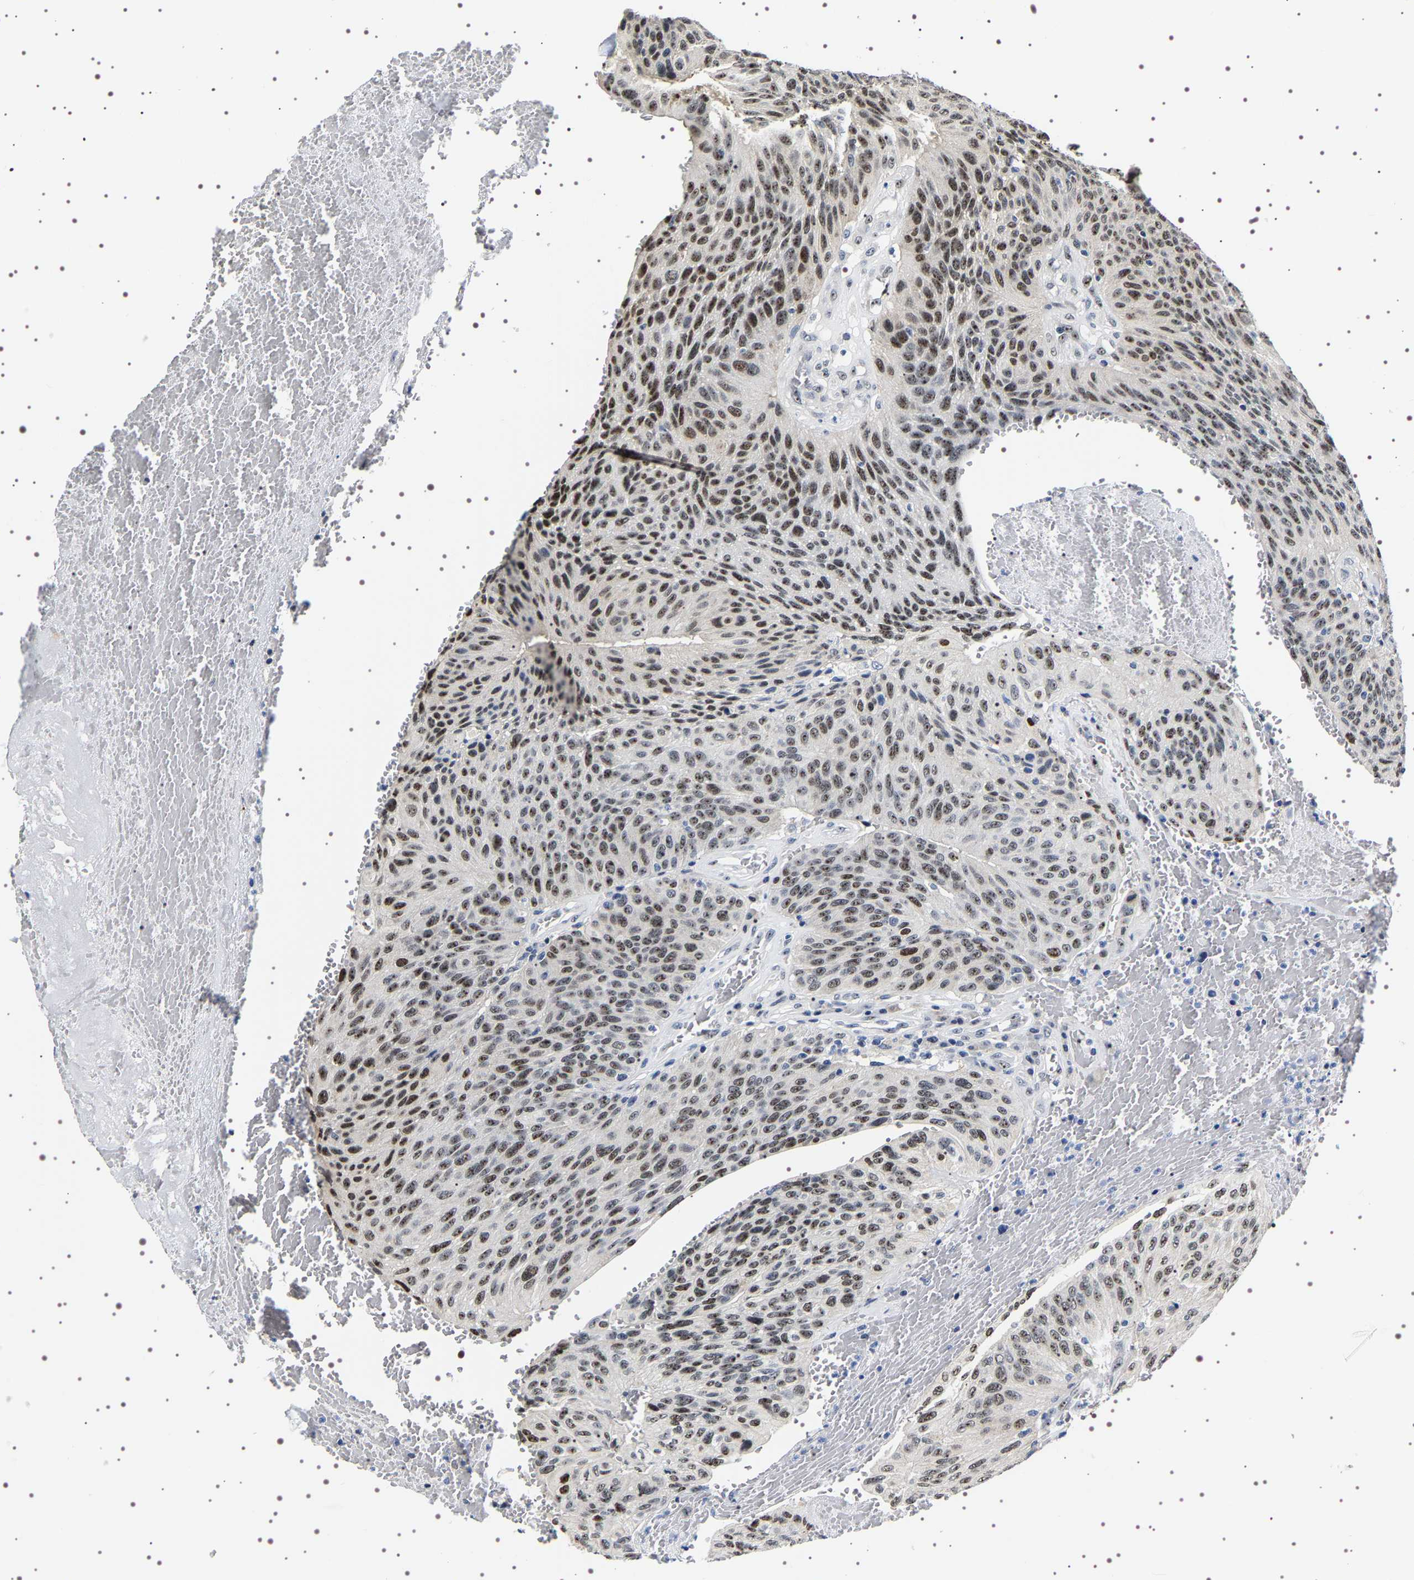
{"staining": {"intensity": "strong", "quantity": "25%-75%", "location": "nuclear"}, "tissue": "urothelial cancer", "cell_type": "Tumor cells", "image_type": "cancer", "snomed": [{"axis": "morphology", "description": "Urothelial carcinoma, High grade"}, {"axis": "topography", "description": "Urinary bladder"}], "caption": "Urothelial cancer stained with a protein marker reveals strong staining in tumor cells.", "gene": "GNL3", "patient": {"sex": "male", "age": 66}}